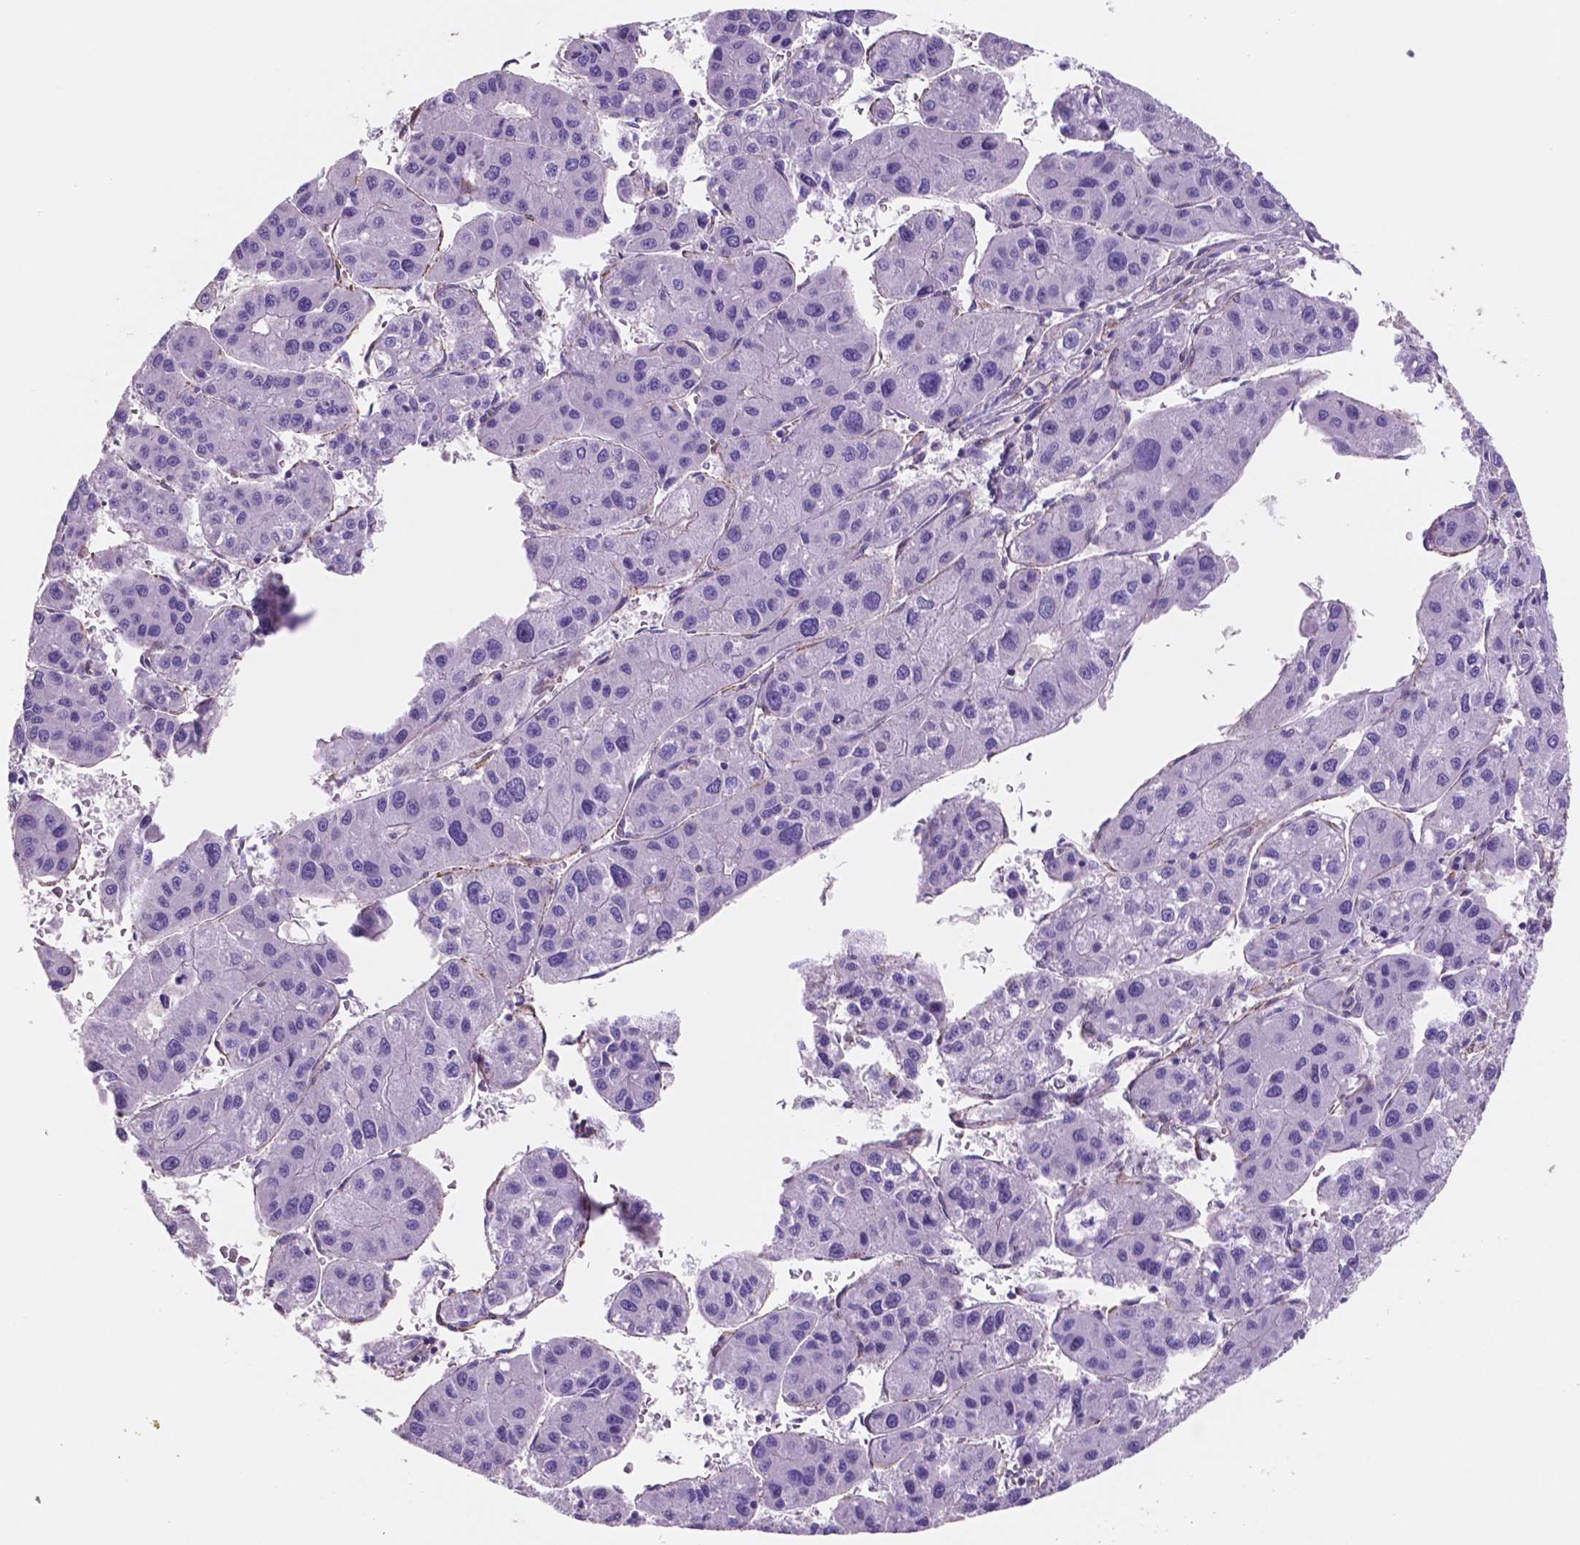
{"staining": {"intensity": "negative", "quantity": "none", "location": "none"}, "tissue": "liver cancer", "cell_type": "Tumor cells", "image_type": "cancer", "snomed": [{"axis": "morphology", "description": "Carcinoma, Hepatocellular, NOS"}, {"axis": "topography", "description": "Liver"}], "caption": "This is a photomicrograph of immunohistochemistry staining of liver cancer, which shows no staining in tumor cells. (Stains: DAB (3,3'-diaminobenzidine) immunohistochemistry (IHC) with hematoxylin counter stain, Microscopy: brightfield microscopy at high magnification).", "gene": "TOR2A", "patient": {"sex": "male", "age": 73}}